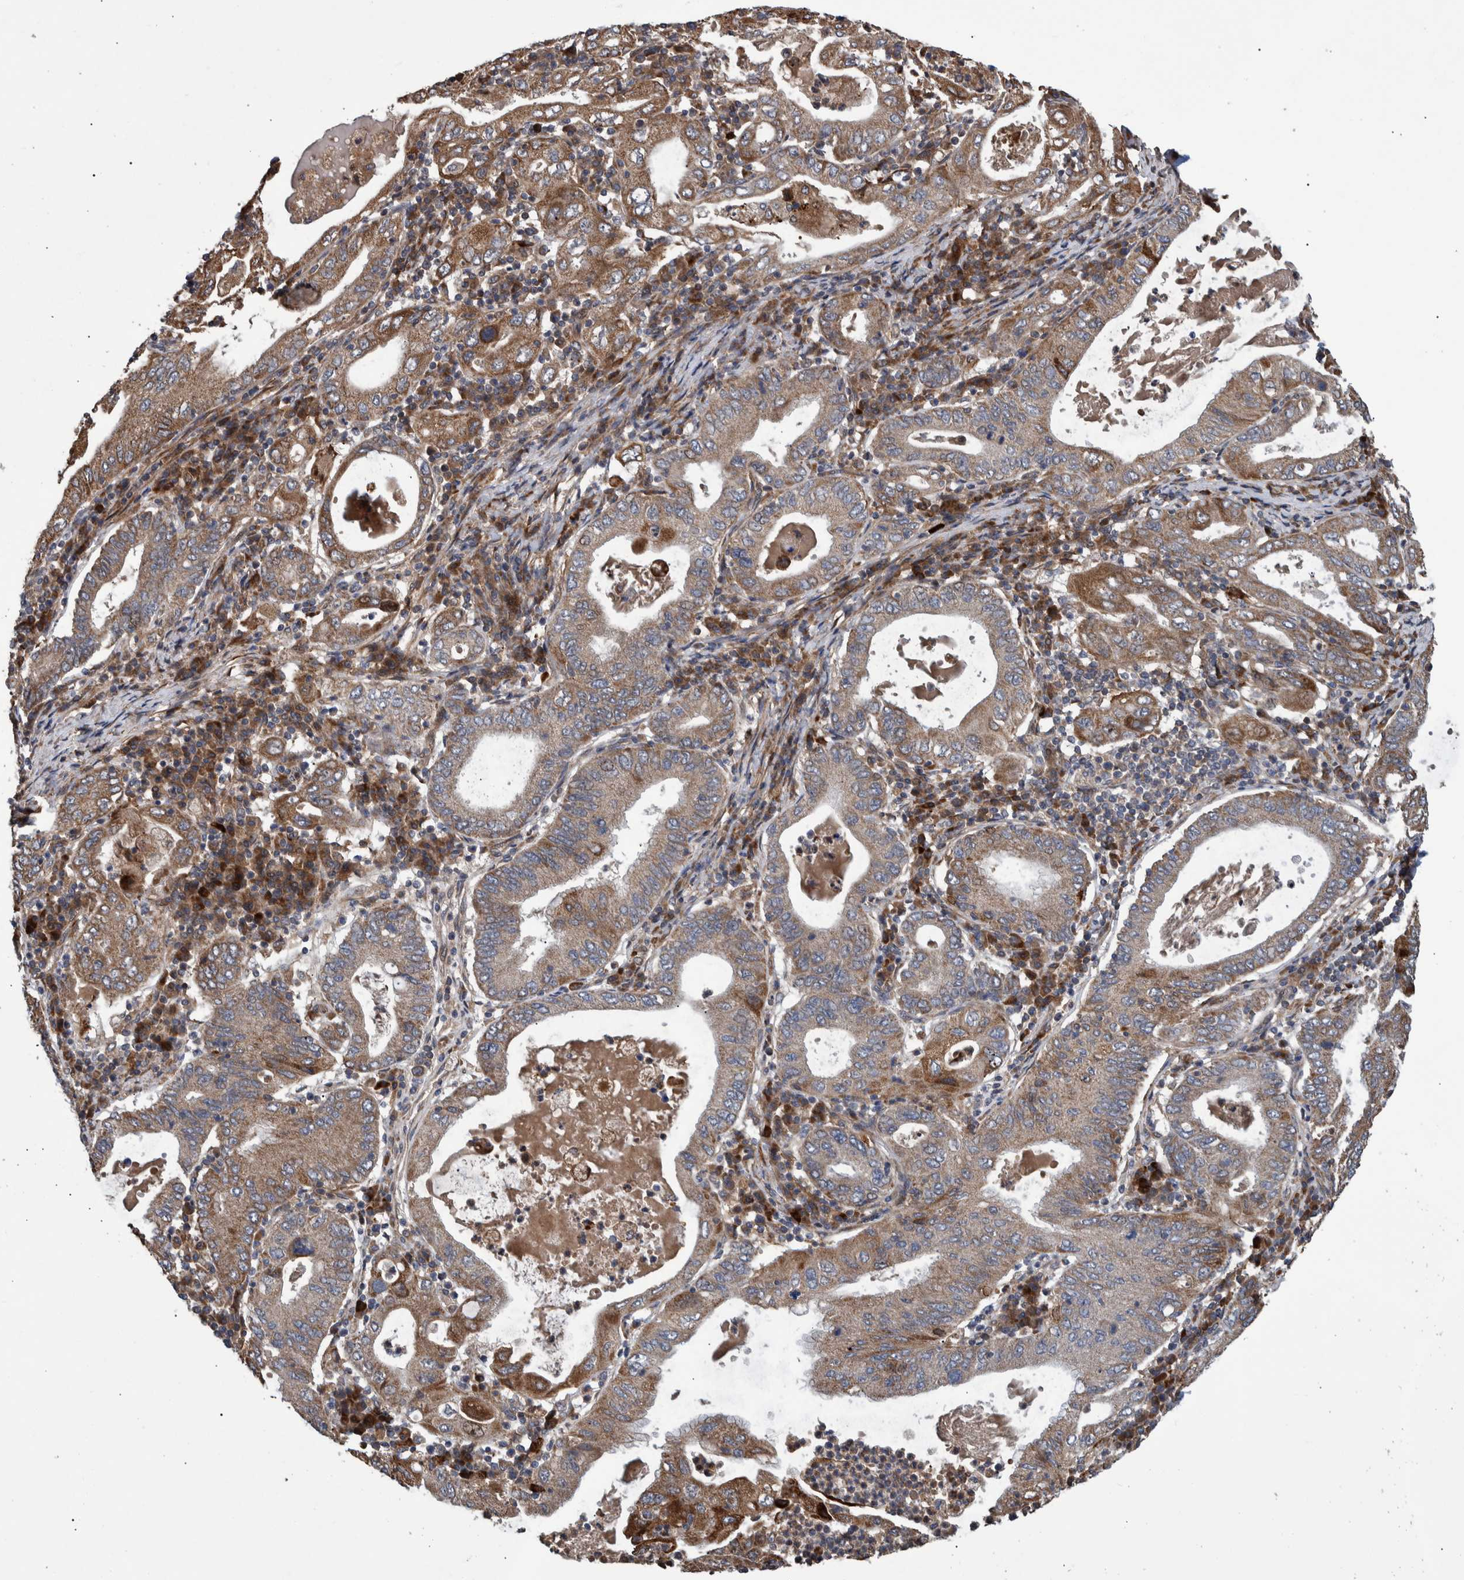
{"staining": {"intensity": "moderate", "quantity": ">75%", "location": "cytoplasmic/membranous"}, "tissue": "stomach cancer", "cell_type": "Tumor cells", "image_type": "cancer", "snomed": [{"axis": "morphology", "description": "Normal tissue, NOS"}, {"axis": "morphology", "description": "Adenocarcinoma, NOS"}, {"axis": "topography", "description": "Esophagus"}, {"axis": "topography", "description": "Stomach, upper"}, {"axis": "topography", "description": "Peripheral nerve tissue"}], "caption": "Moderate cytoplasmic/membranous staining for a protein is identified in about >75% of tumor cells of adenocarcinoma (stomach) using immunohistochemistry (IHC).", "gene": "B3GNTL1", "patient": {"sex": "male", "age": 62}}